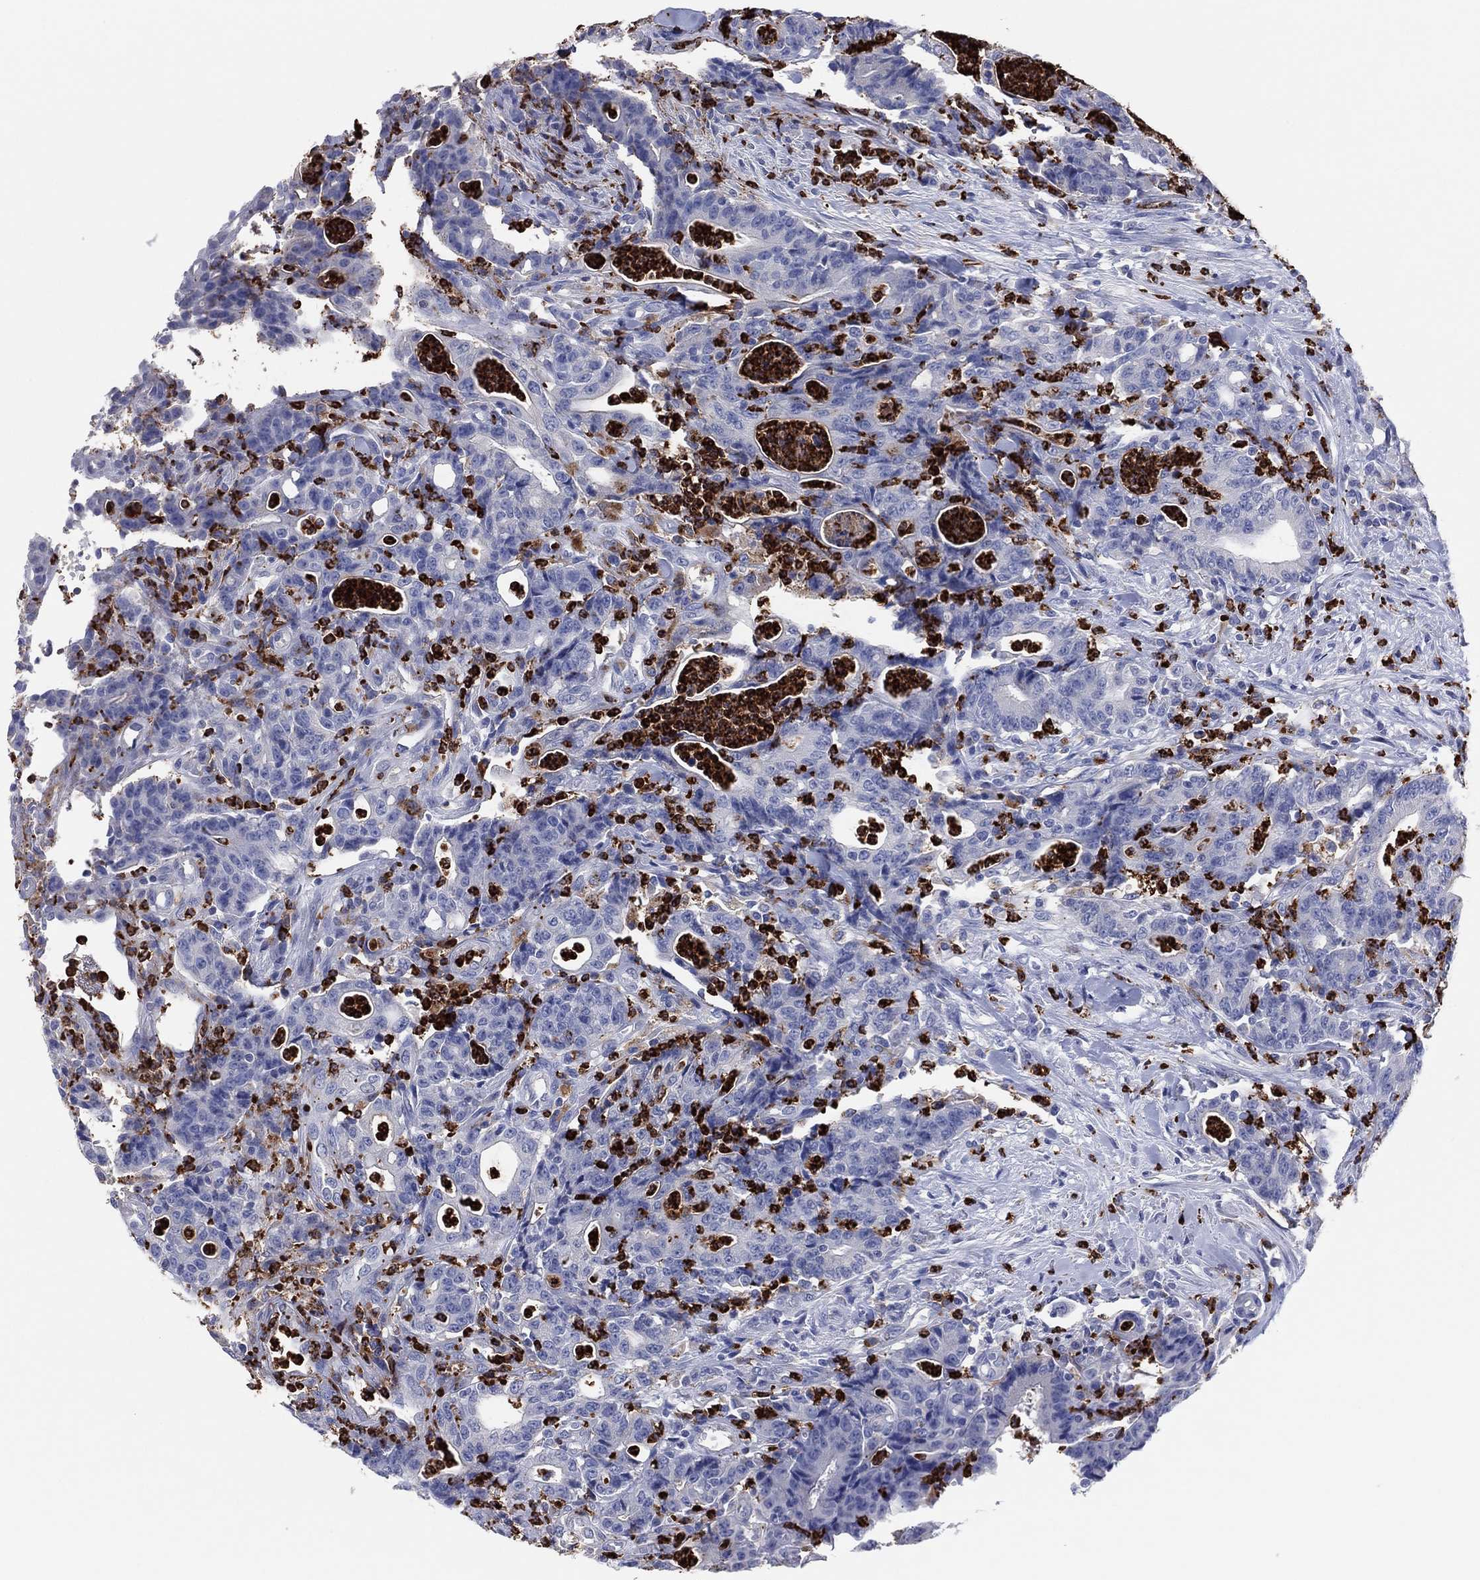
{"staining": {"intensity": "negative", "quantity": "none", "location": "none"}, "tissue": "colorectal cancer", "cell_type": "Tumor cells", "image_type": "cancer", "snomed": [{"axis": "morphology", "description": "Adenocarcinoma, NOS"}, {"axis": "topography", "description": "Colon"}], "caption": "Immunohistochemistry histopathology image of human colorectal cancer stained for a protein (brown), which shows no positivity in tumor cells.", "gene": "PLAC8", "patient": {"sex": "male", "age": 70}}